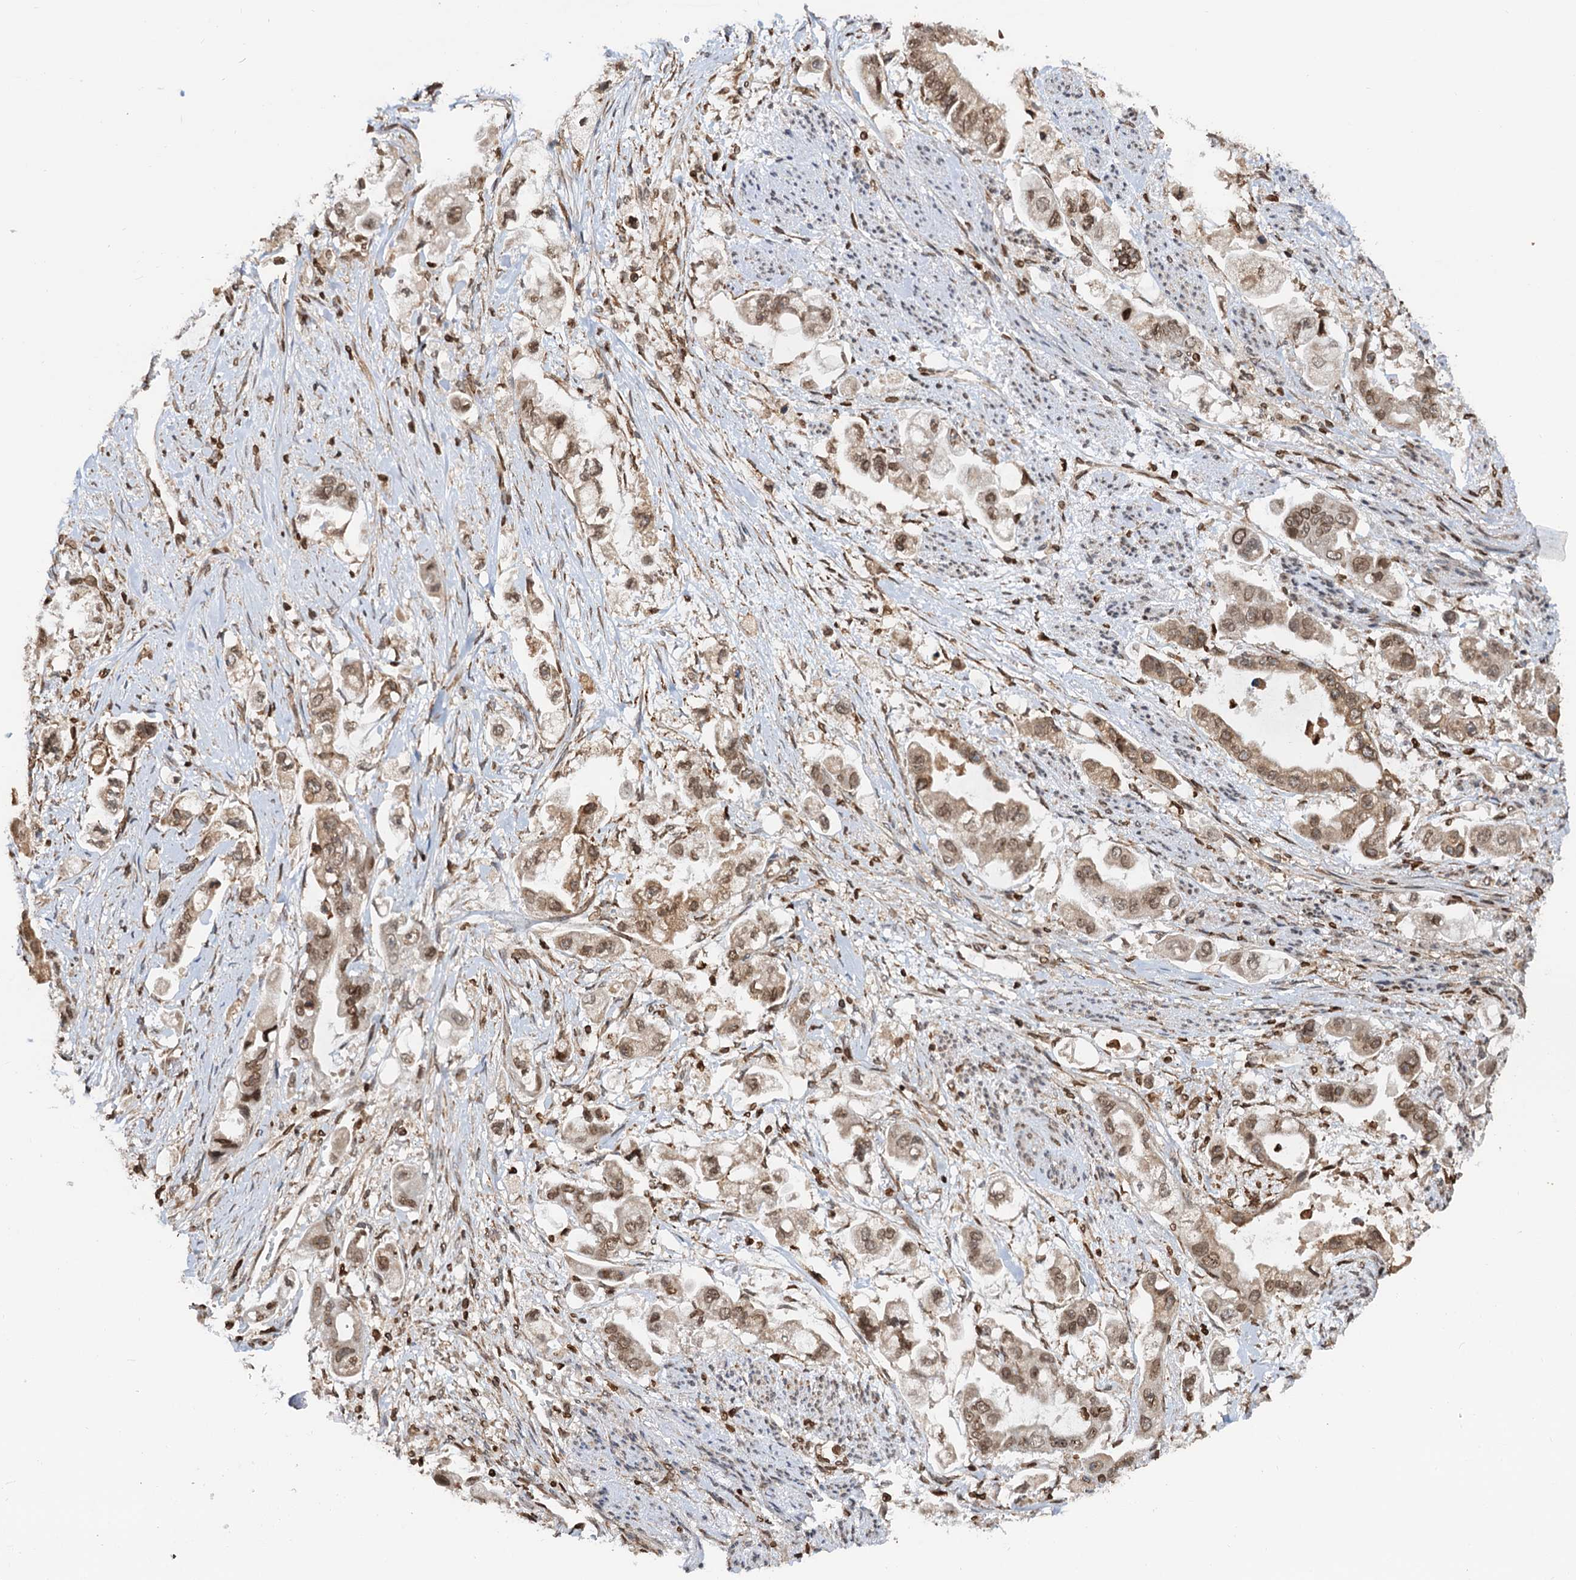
{"staining": {"intensity": "moderate", "quantity": ">75%", "location": "cytoplasmic/membranous,nuclear"}, "tissue": "stomach cancer", "cell_type": "Tumor cells", "image_type": "cancer", "snomed": [{"axis": "morphology", "description": "Adenocarcinoma, NOS"}, {"axis": "topography", "description": "Stomach"}], "caption": "A brown stain highlights moderate cytoplasmic/membranous and nuclear staining of a protein in stomach cancer tumor cells.", "gene": "ZC3H13", "patient": {"sex": "male", "age": 62}}